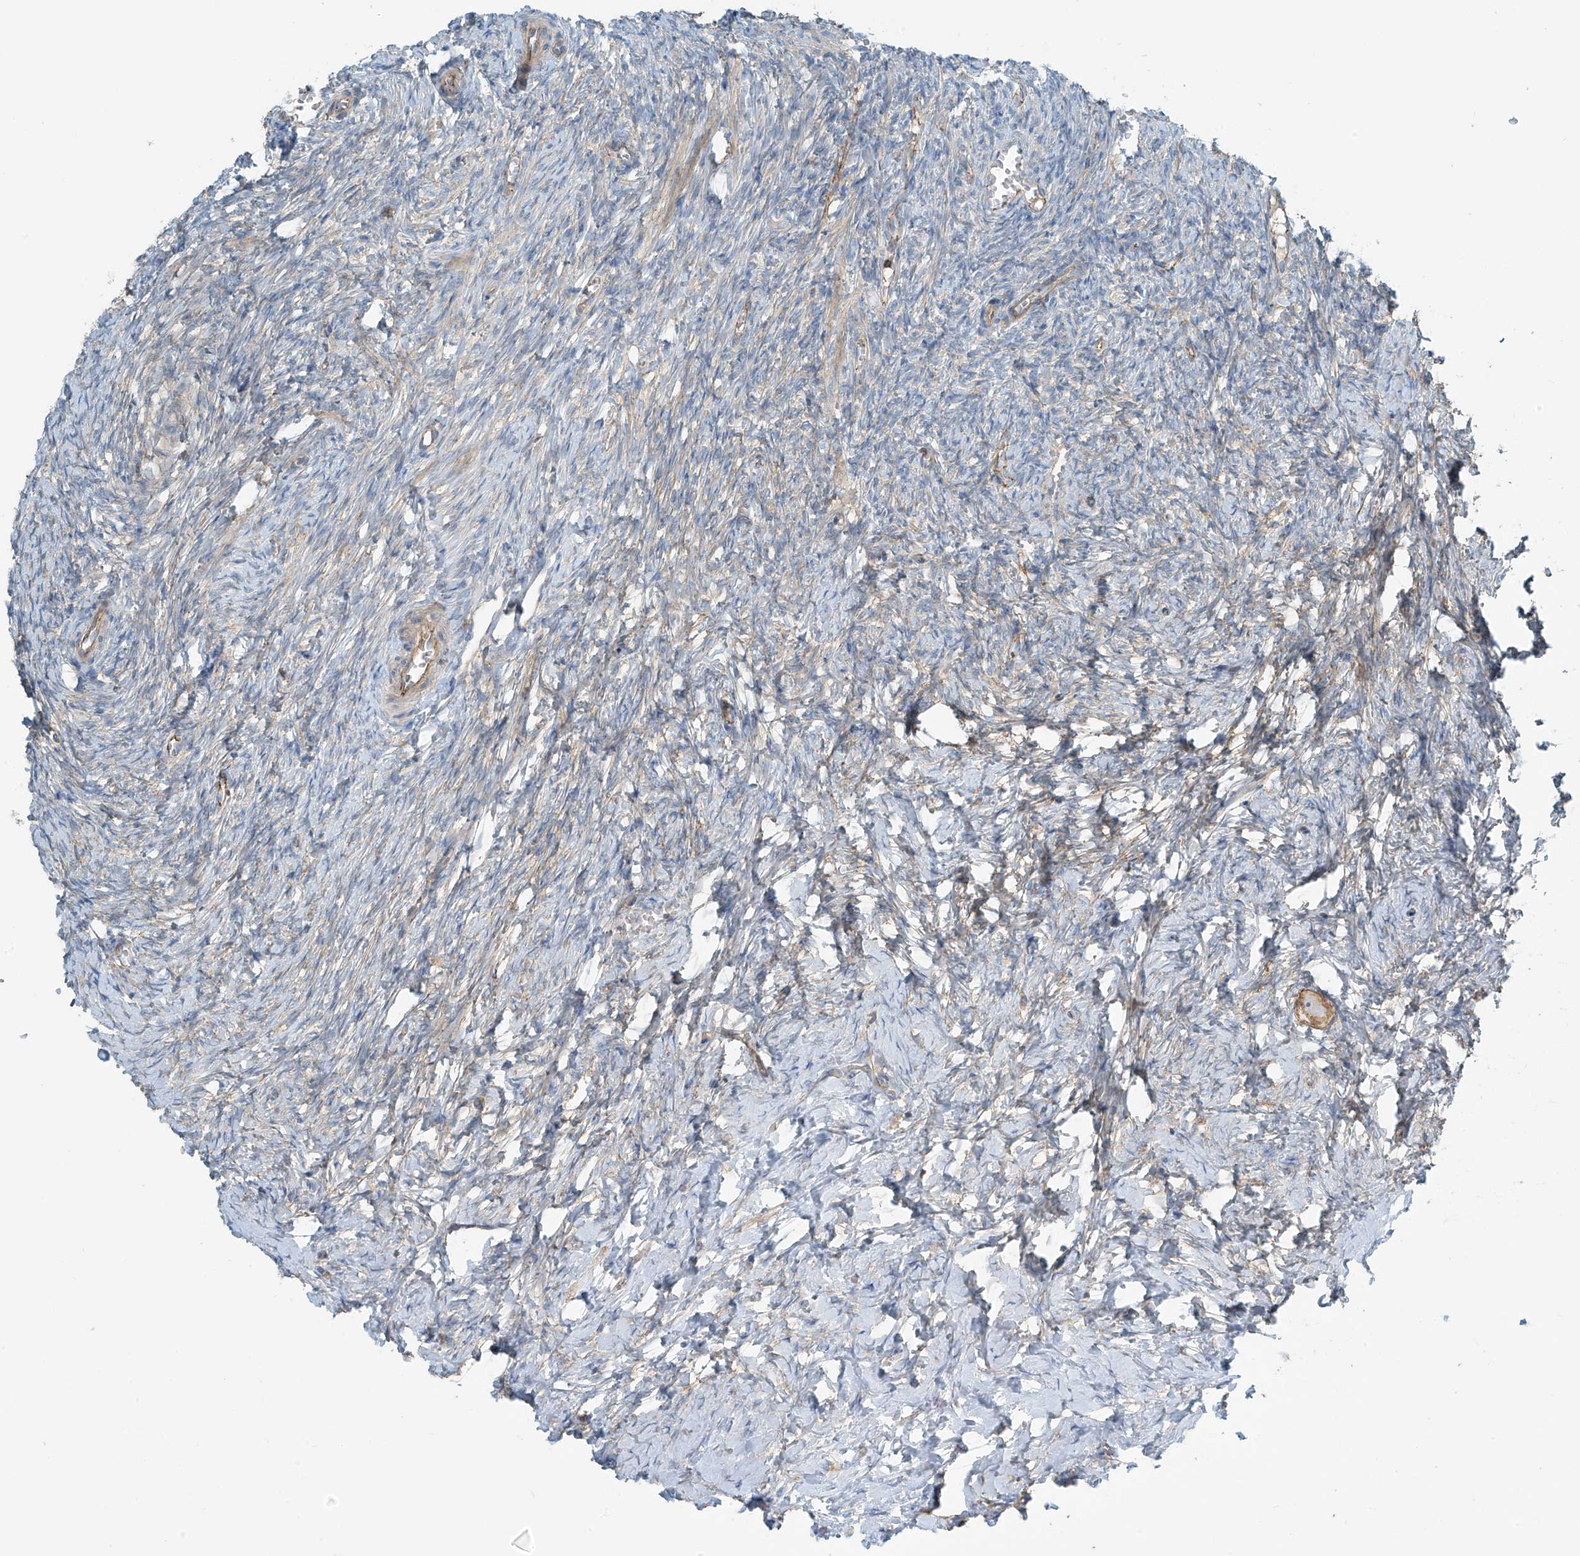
{"staining": {"intensity": "negative", "quantity": "none", "location": "none"}, "tissue": "ovary", "cell_type": "Ovarian stroma cells", "image_type": "normal", "snomed": [{"axis": "morphology", "description": "Normal tissue, NOS"}, {"axis": "topography", "description": "Ovary"}], "caption": "Immunohistochemistry photomicrograph of normal ovary stained for a protein (brown), which shows no staining in ovarian stroma cells. (DAB (3,3'-diaminobenzidine) immunohistochemistry (IHC) visualized using brightfield microscopy, high magnification).", "gene": "SLC9A2", "patient": {"sex": "female", "age": 27}}